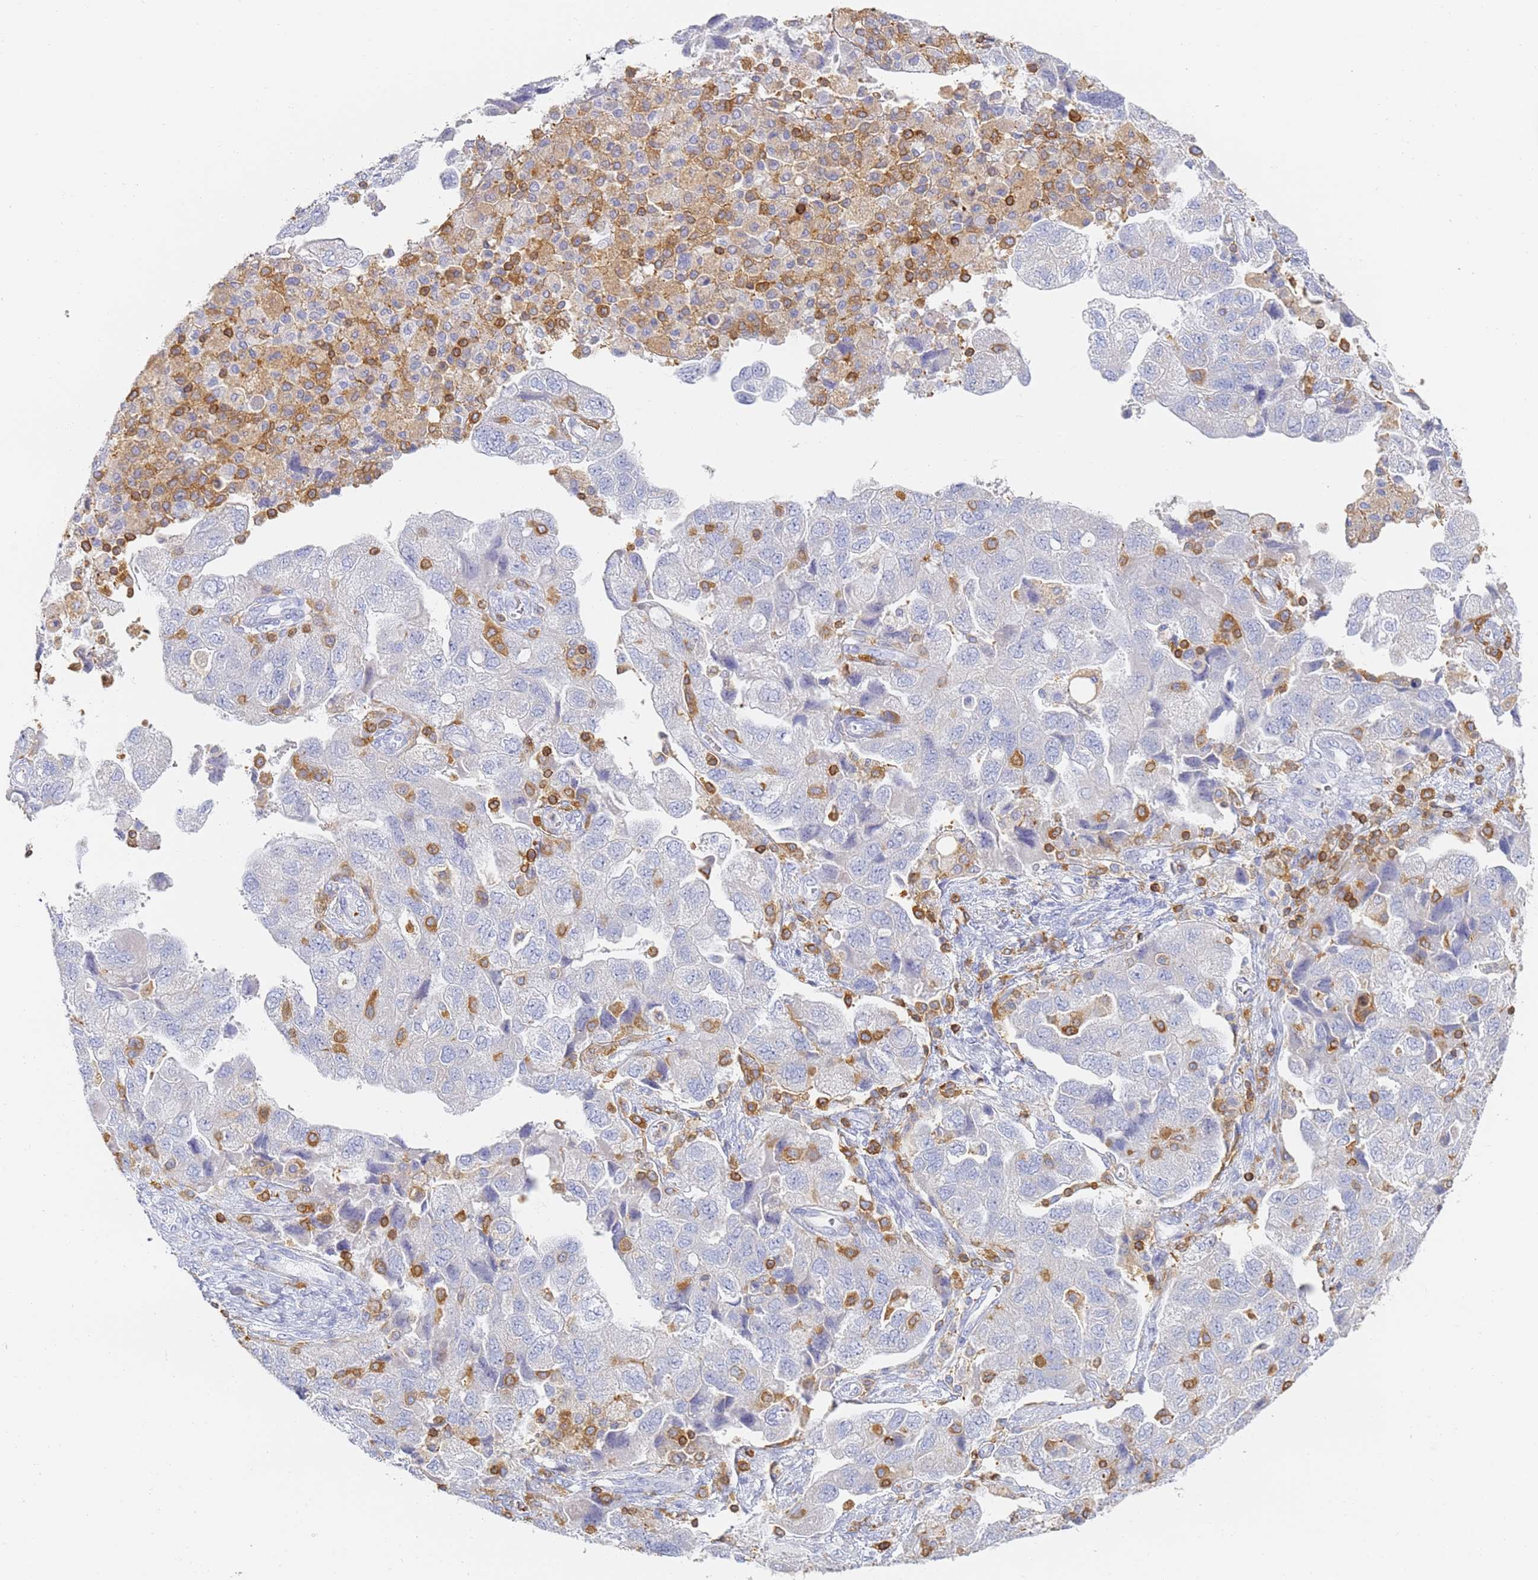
{"staining": {"intensity": "negative", "quantity": "none", "location": "none"}, "tissue": "ovarian cancer", "cell_type": "Tumor cells", "image_type": "cancer", "snomed": [{"axis": "morphology", "description": "Carcinoma, NOS"}, {"axis": "morphology", "description": "Cystadenocarcinoma, serous, NOS"}, {"axis": "topography", "description": "Ovary"}], "caption": "A high-resolution photomicrograph shows IHC staining of serous cystadenocarcinoma (ovarian), which displays no significant positivity in tumor cells.", "gene": "BIN2", "patient": {"sex": "female", "age": 69}}